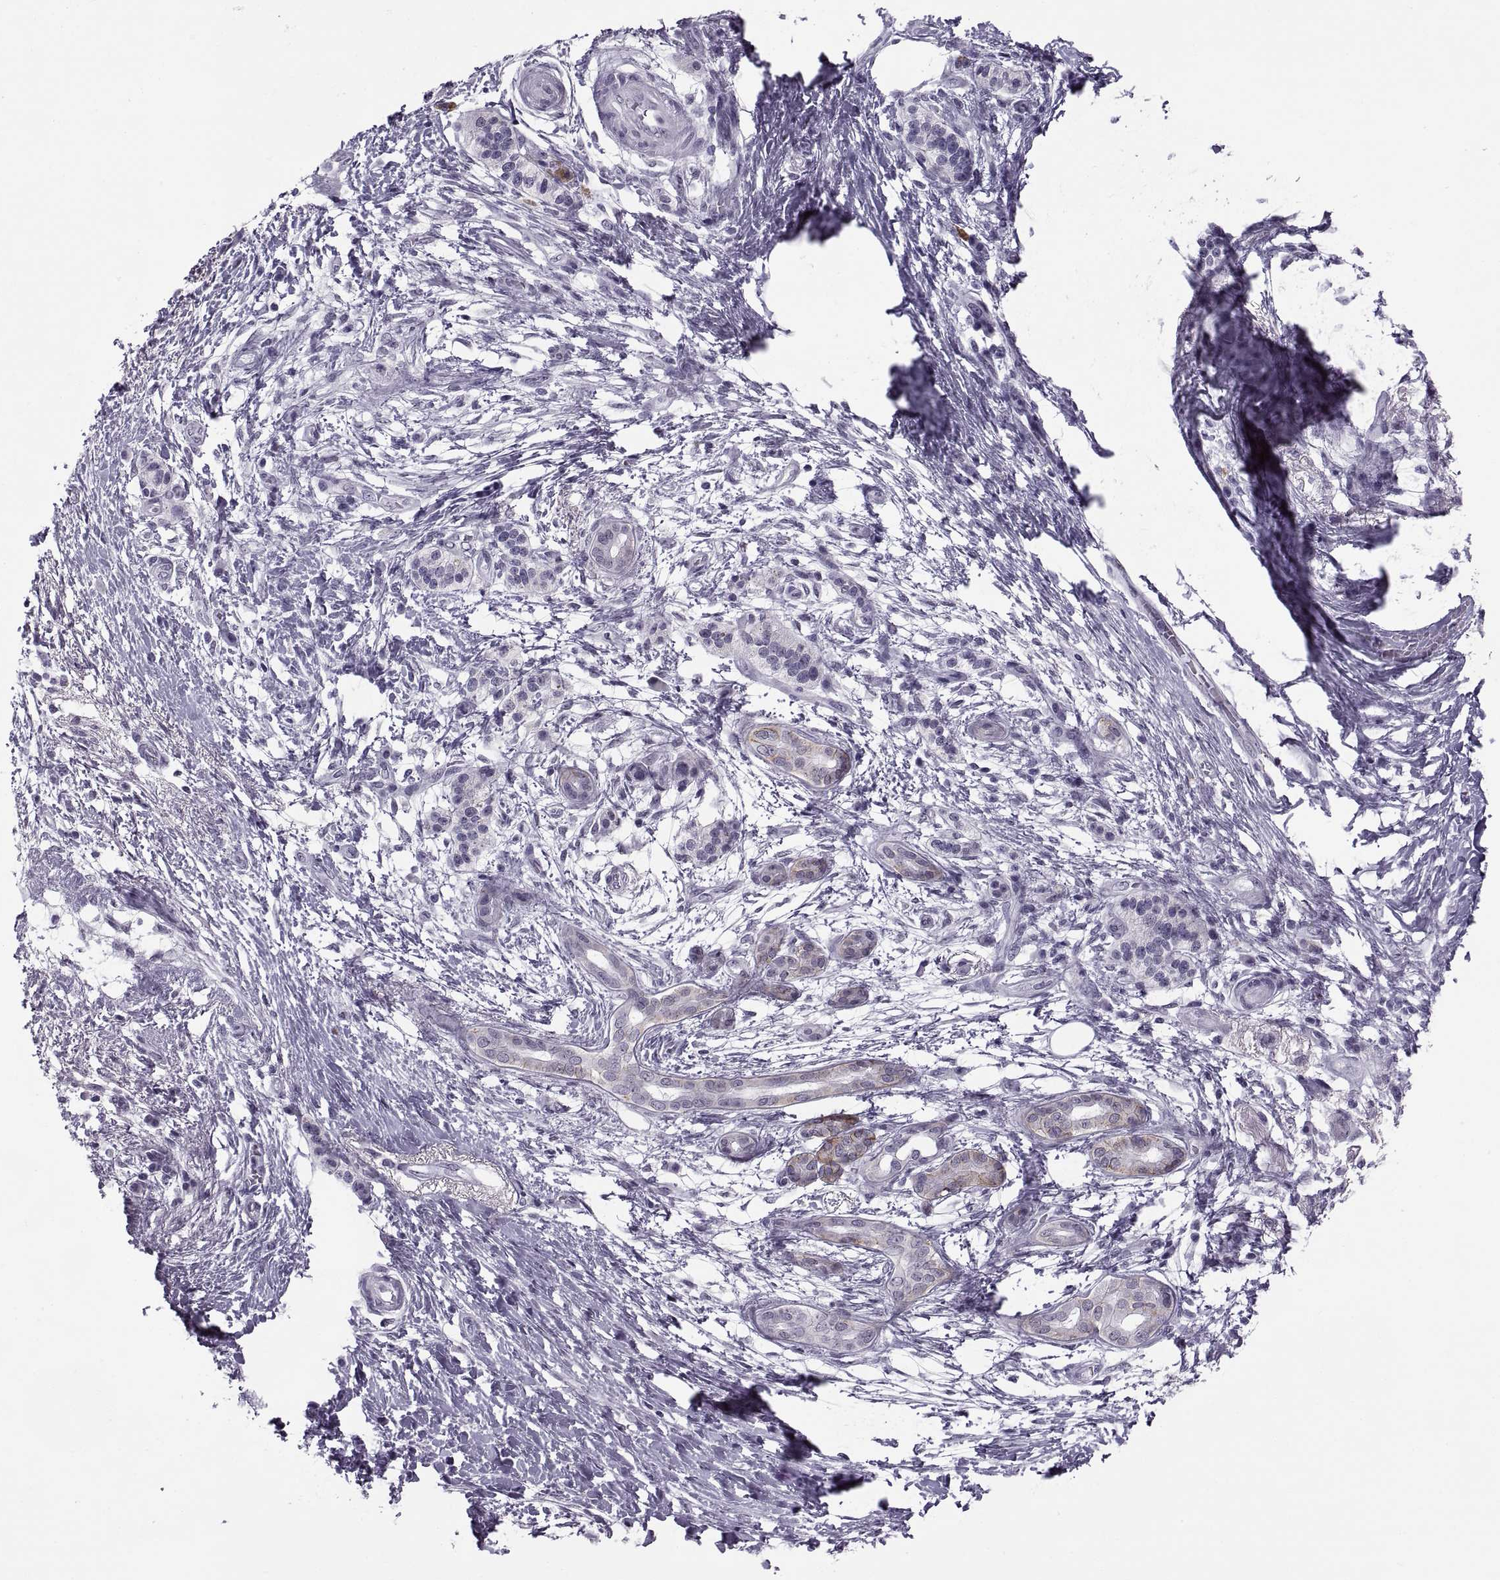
{"staining": {"intensity": "weak", "quantity": "<25%", "location": "cytoplasmic/membranous"}, "tissue": "pancreatic cancer", "cell_type": "Tumor cells", "image_type": "cancer", "snomed": [{"axis": "morphology", "description": "Adenocarcinoma, NOS"}, {"axis": "topography", "description": "Pancreas"}], "caption": "The immunohistochemistry image has no significant staining in tumor cells of pancreatic cancer (adenocarcinoma) tissue.", "gene": "TBC1D3G", "patient": {"sex": "female", "age": 72}}